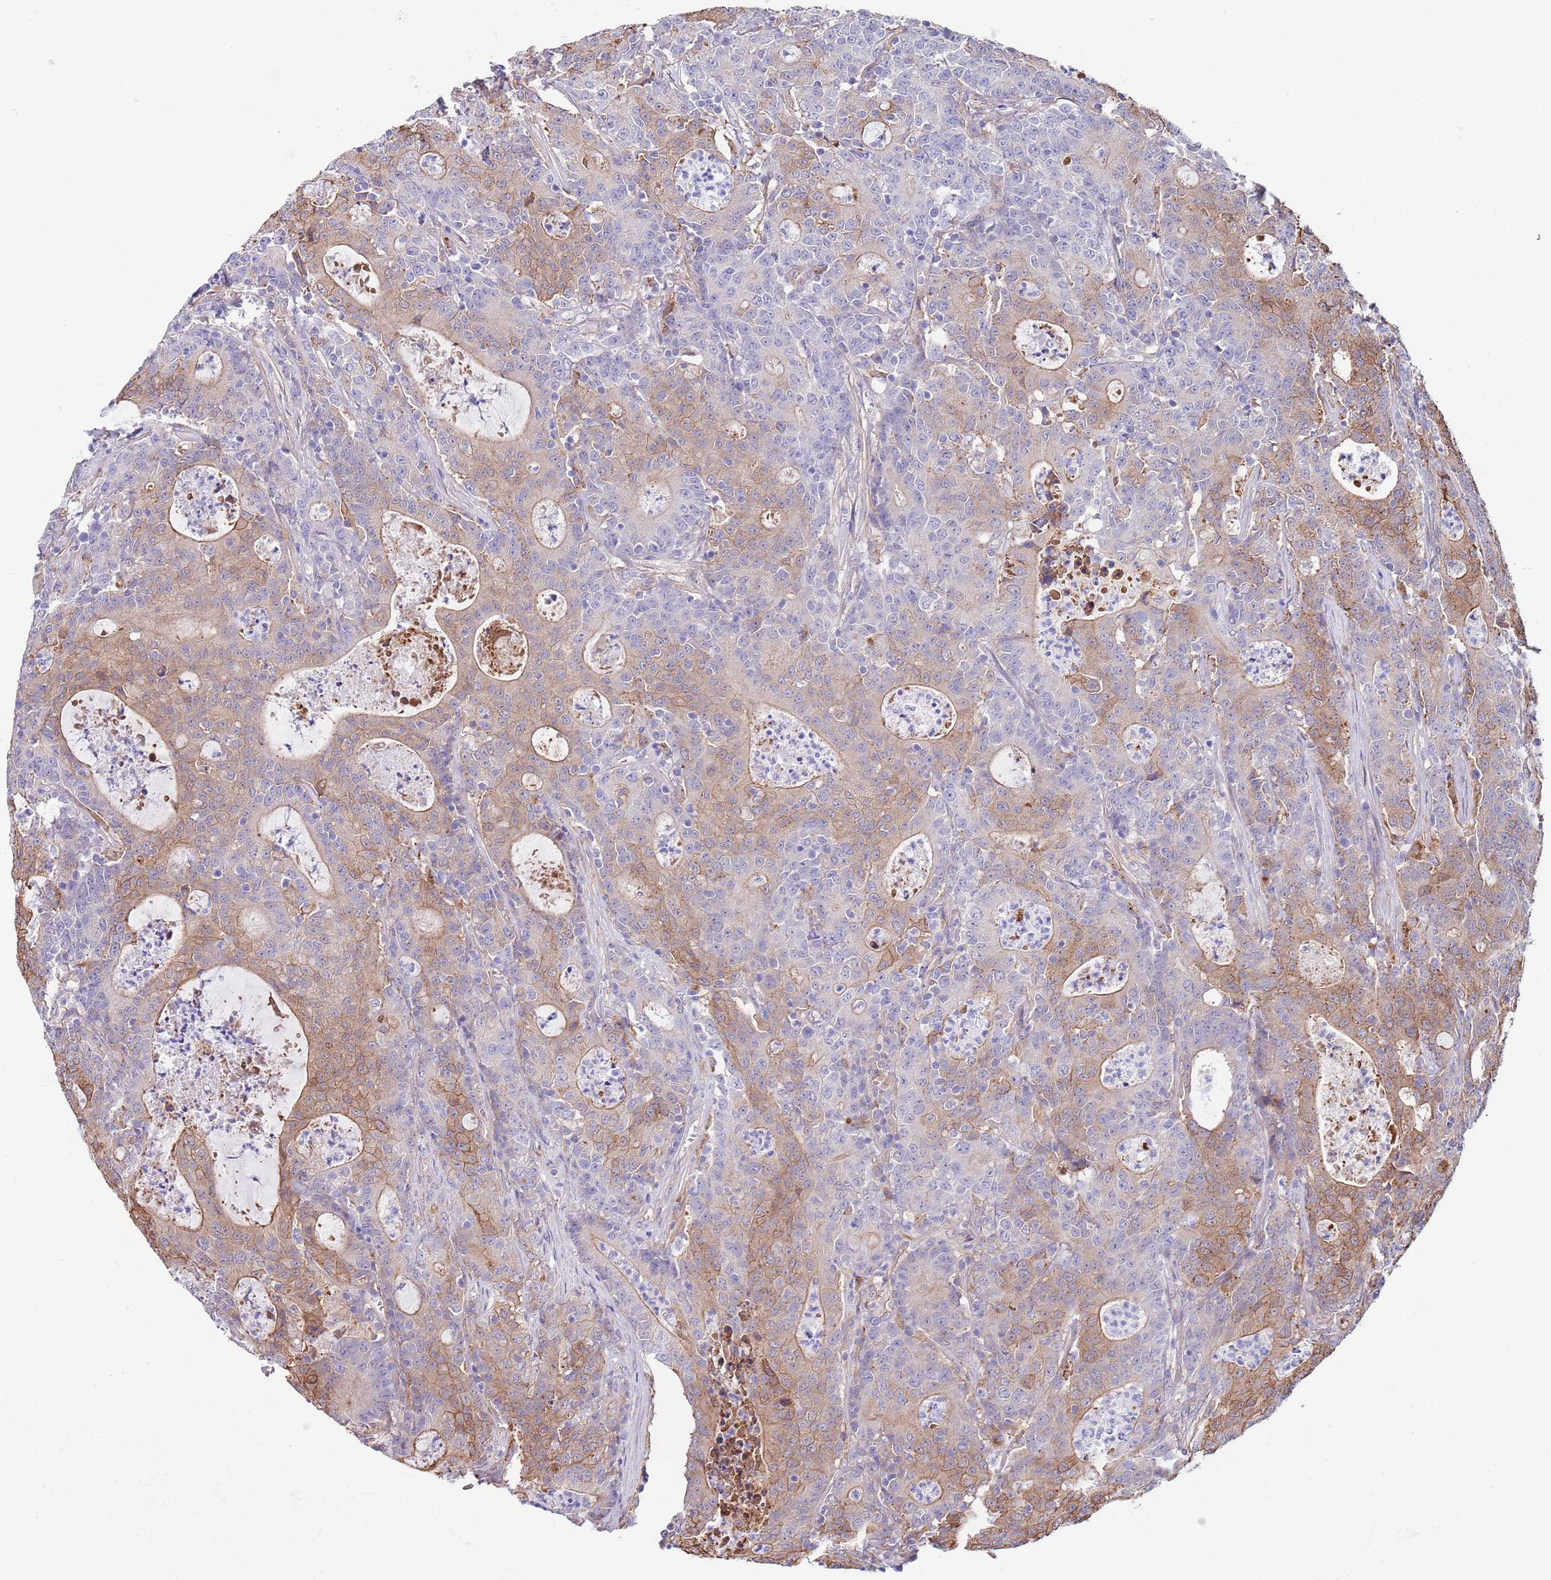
{"staining": {"intensity": "moderate", "quantity": "25%-75%", "location": "cytoplasmic/membranous"}, "tissue": "colorectal cancer", "cell_type": "Tumor cells", "image_type": "cancer", "snomed": [{"axis": "morphology", "description": "Adenocarcinoma, NOS"}, {"axis": "topography", "description": "Colon"}], "caption": "This is a photomicrograph of immunohistochemistry (IHC) staining of colorectal cancer (adenocarcinoma), which shows moderate positivity in the cytoplasmic/membranous of tumor cells.", "gene": "BPNT1", "patient": {"sex": "male", "age": 83}}